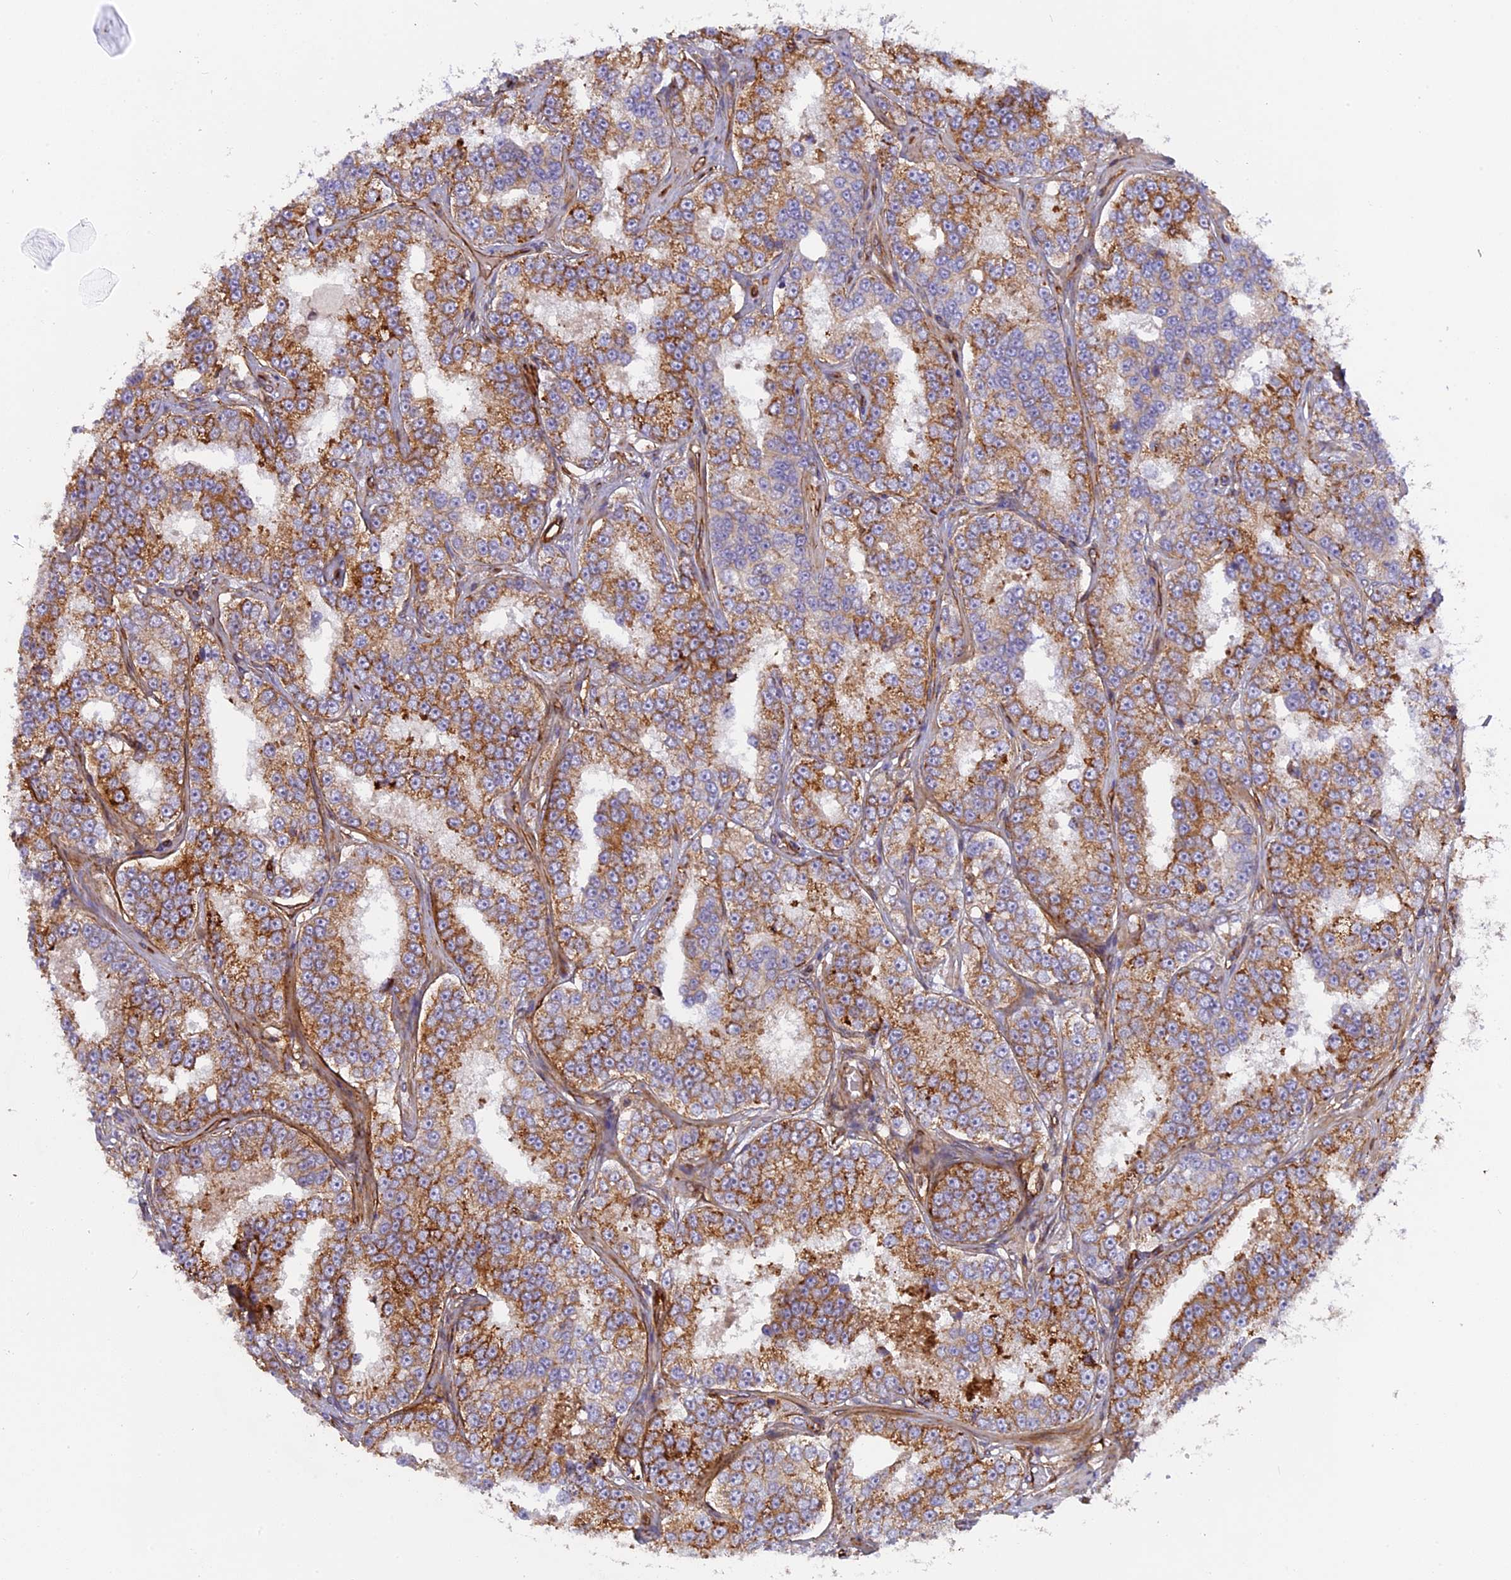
{"staining": {"intensity": "moderate", "quantity": "25%-75%", "location": "cytoplasmic/membranous"}, "tissue": "prostate cancer", "cell_type": "Tumor cells", "image_type": "cancer", "snomed": [{"axis": "morphology", "description": "Adenocarcinoma, High grade"}, {"axis": "topography", "description": "Prostate"}], "caption": "IHC image of human prostate adenocarcinoma (high-grade) stained for a protein (brown), which shows medium levels of moderate cytoplasmic/membranous staining in approximately 25%-75% of tumor cells.", "gene": "CNBD2", "patient": {"sex": "male", "age": 67}}